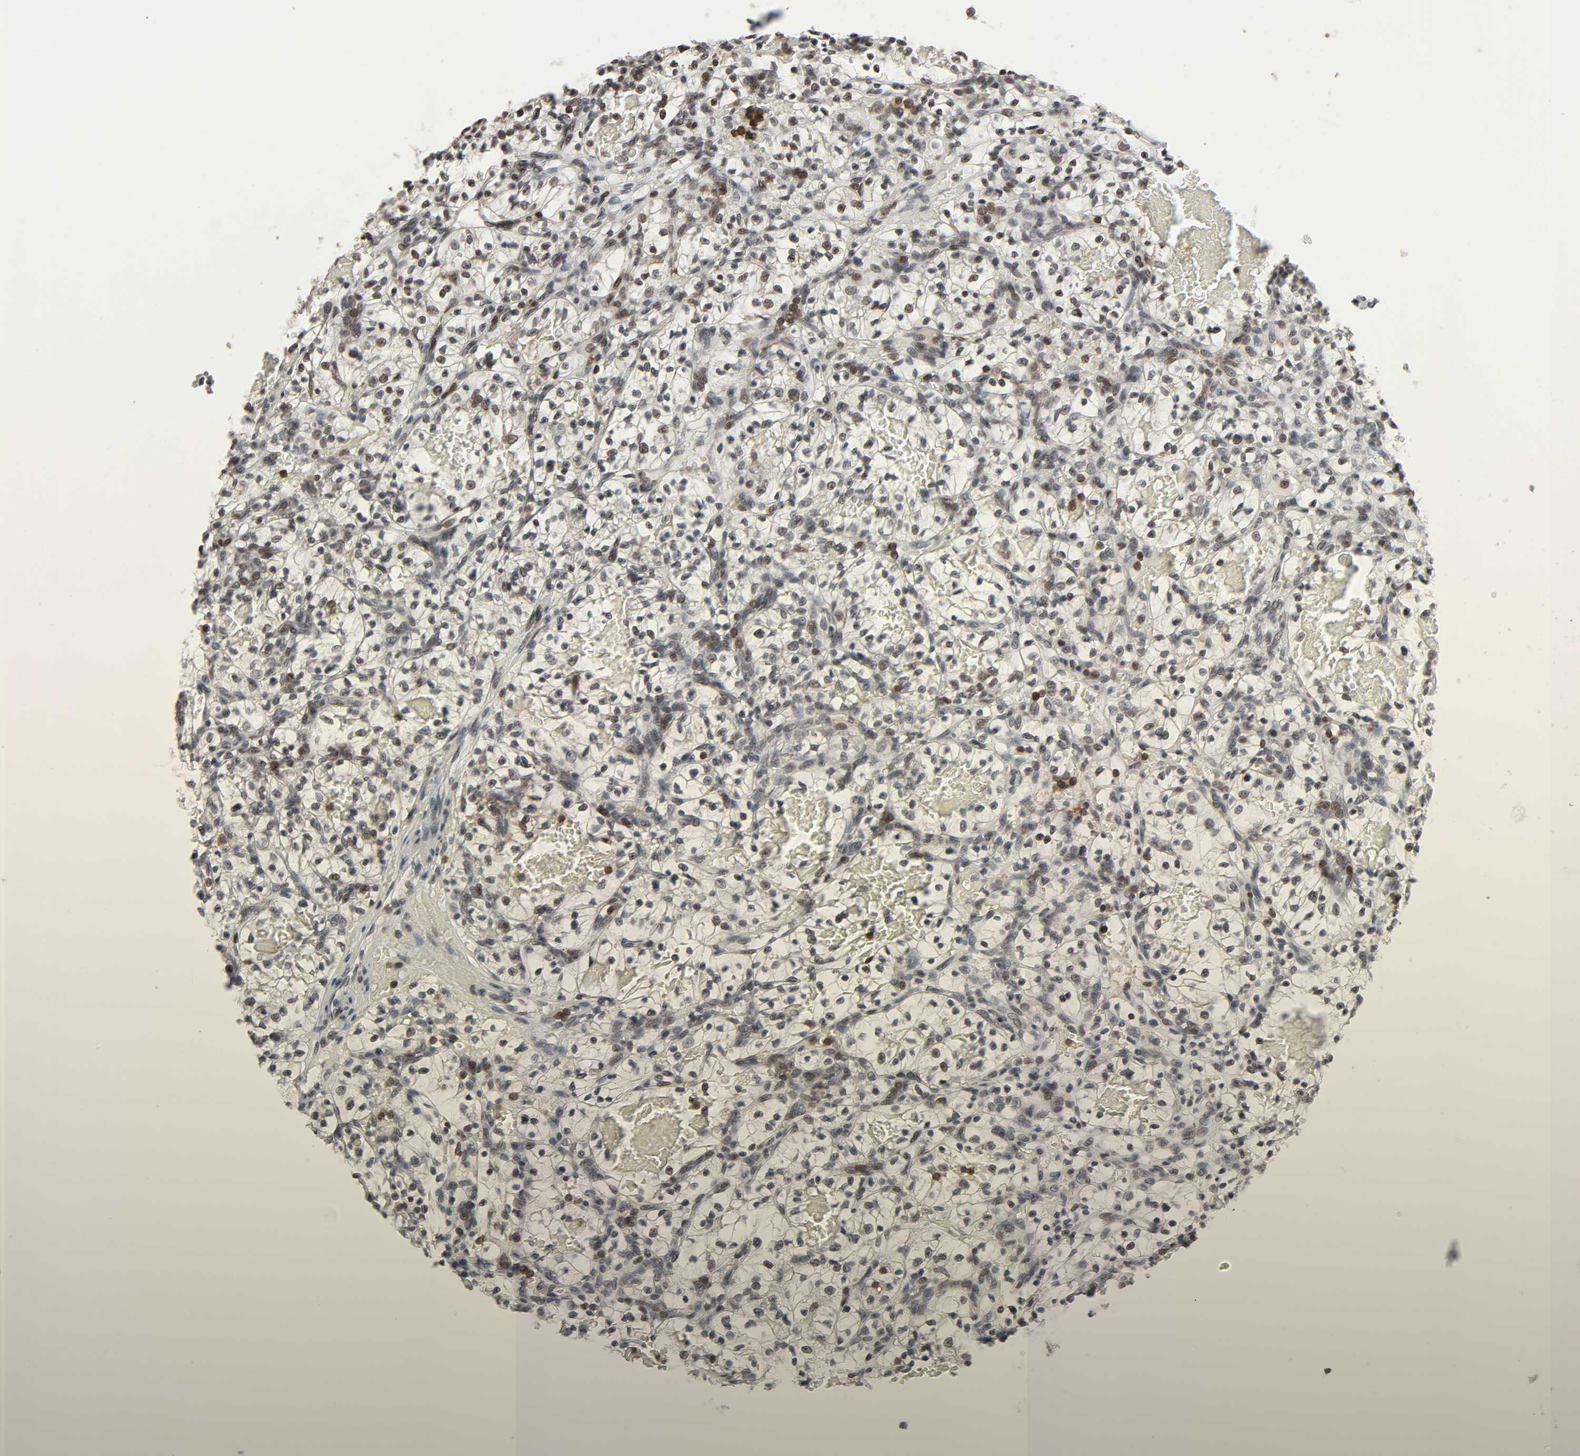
{"staining": {"intensity": "moderate", "quantity": "25%-75%", "location": "nuclear"}, "tissue": "renal cancer", "cell_type": "Tumor cells", "image_type": "cancer", "snomed": [{"axis": "morphology", "description": "Adenocarcinoma, NOS"}, {"axis": "topography", "description": "Kidney"}], "caption": "Adenocarcinoma (renal) stained with DAB (3,3'-diaminobenzidine) immunohistochemistry (IHC) shows medium levels of moderate nuclear expression in about 25%-75% of tumor cells.", "gene": "STK4", "patient": {"sex": "female", "age": 57}}